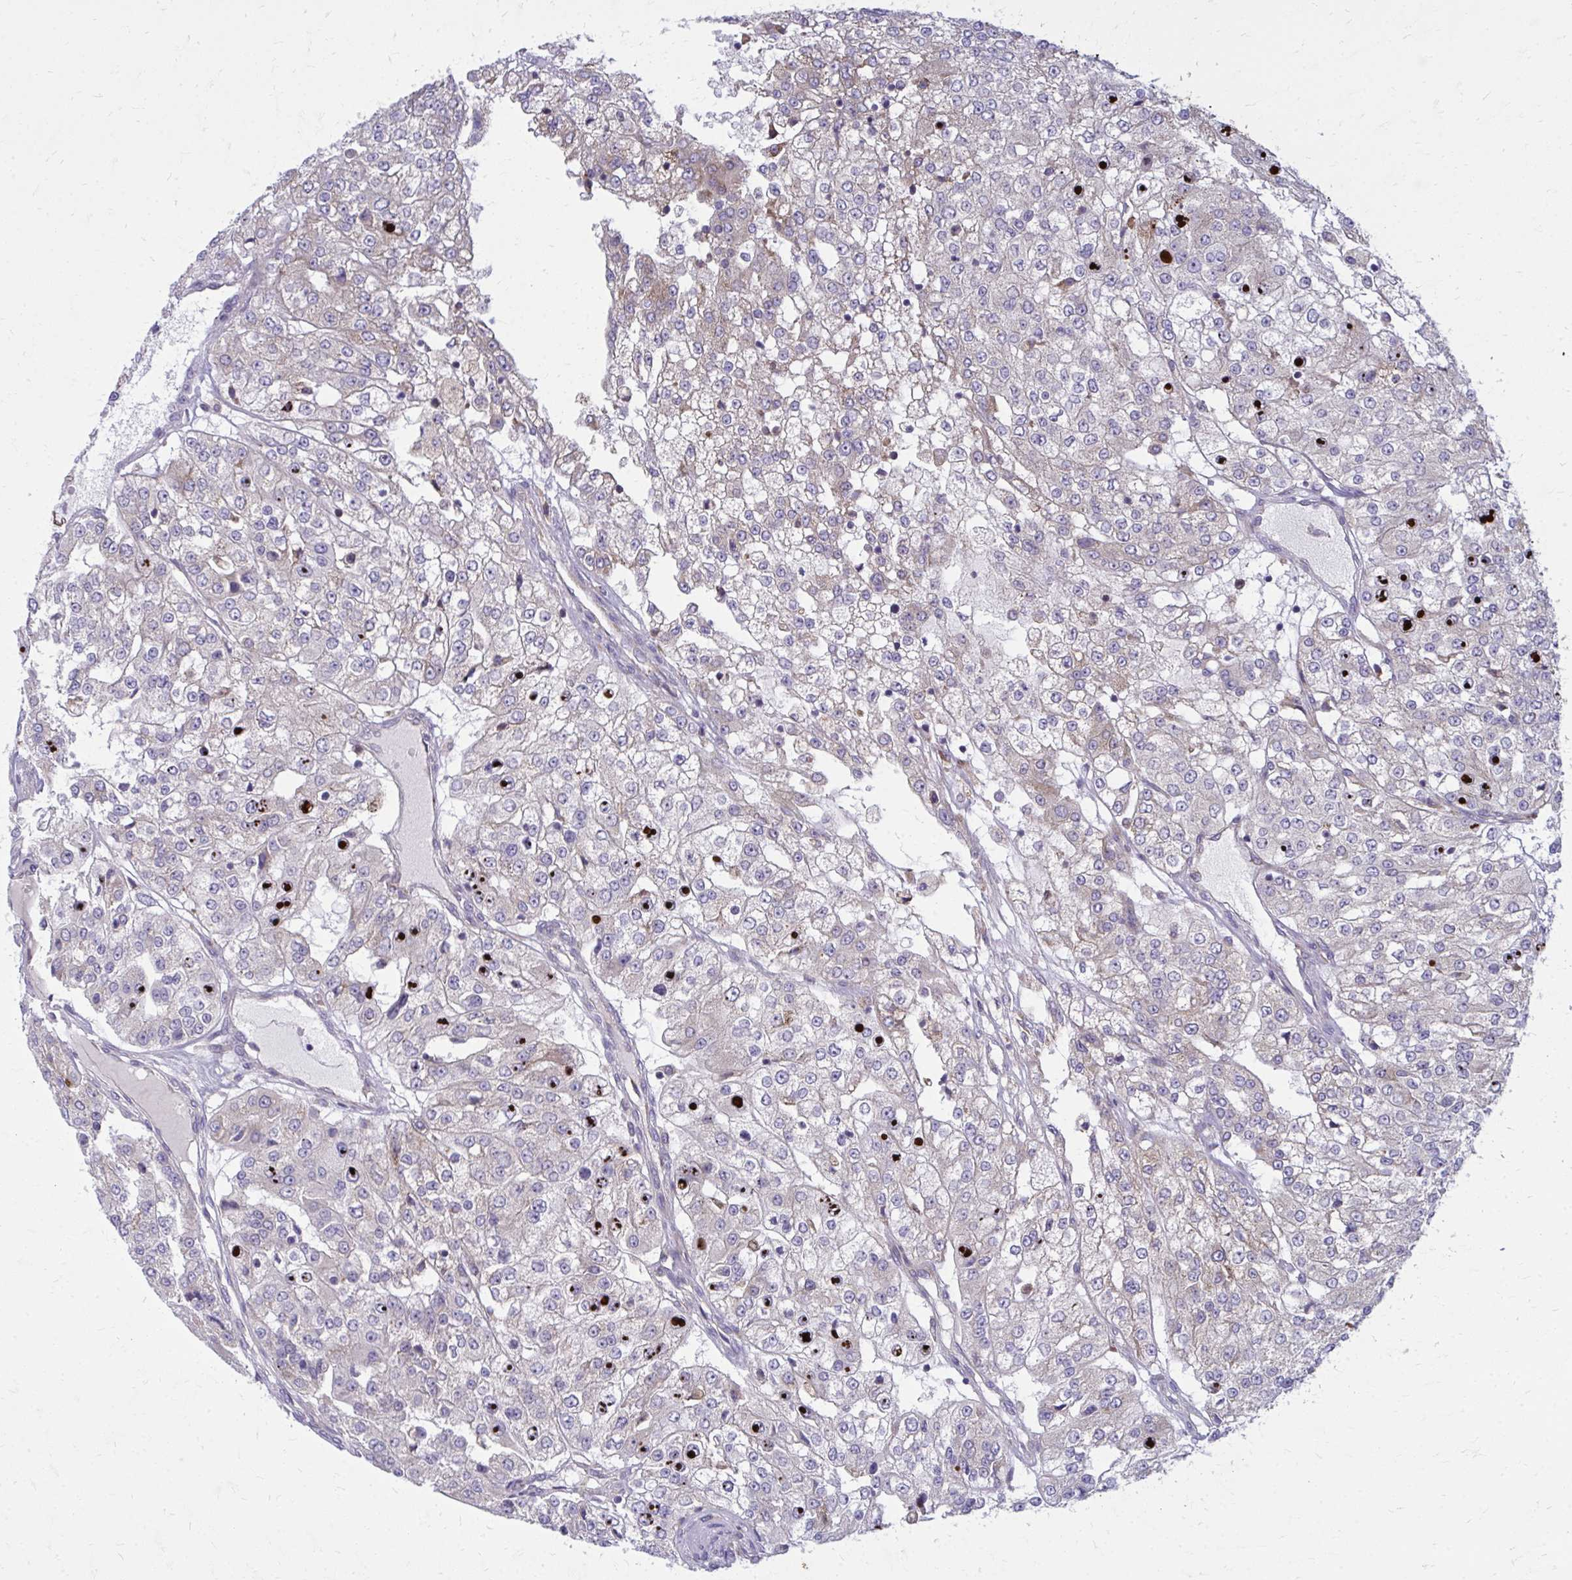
{"staining": {"intensity": "moderate", "quantity": "<25%", "location": "nuclear"}, "tissue": "renal cancer", "cell_type": "Tumor cells", "image_type": "cancer", "snomed": [{"axis": "morphology", "description": "Adenocarcinoma, NOS"}, {"axis": "topography", "description": "Kidney"}], "caption": "Immunohistochemical staining of renal cancer (adenocarcinoma) displays low levels of moderate nuclear protein staining in about <25% of tumor cells. (DAB (3,3'-diaminobenzidine) = brown stain, brightfield microscopy at high magnification).", "gene": "CEMP1", "patient": {"sex": "female", "age": 63}}